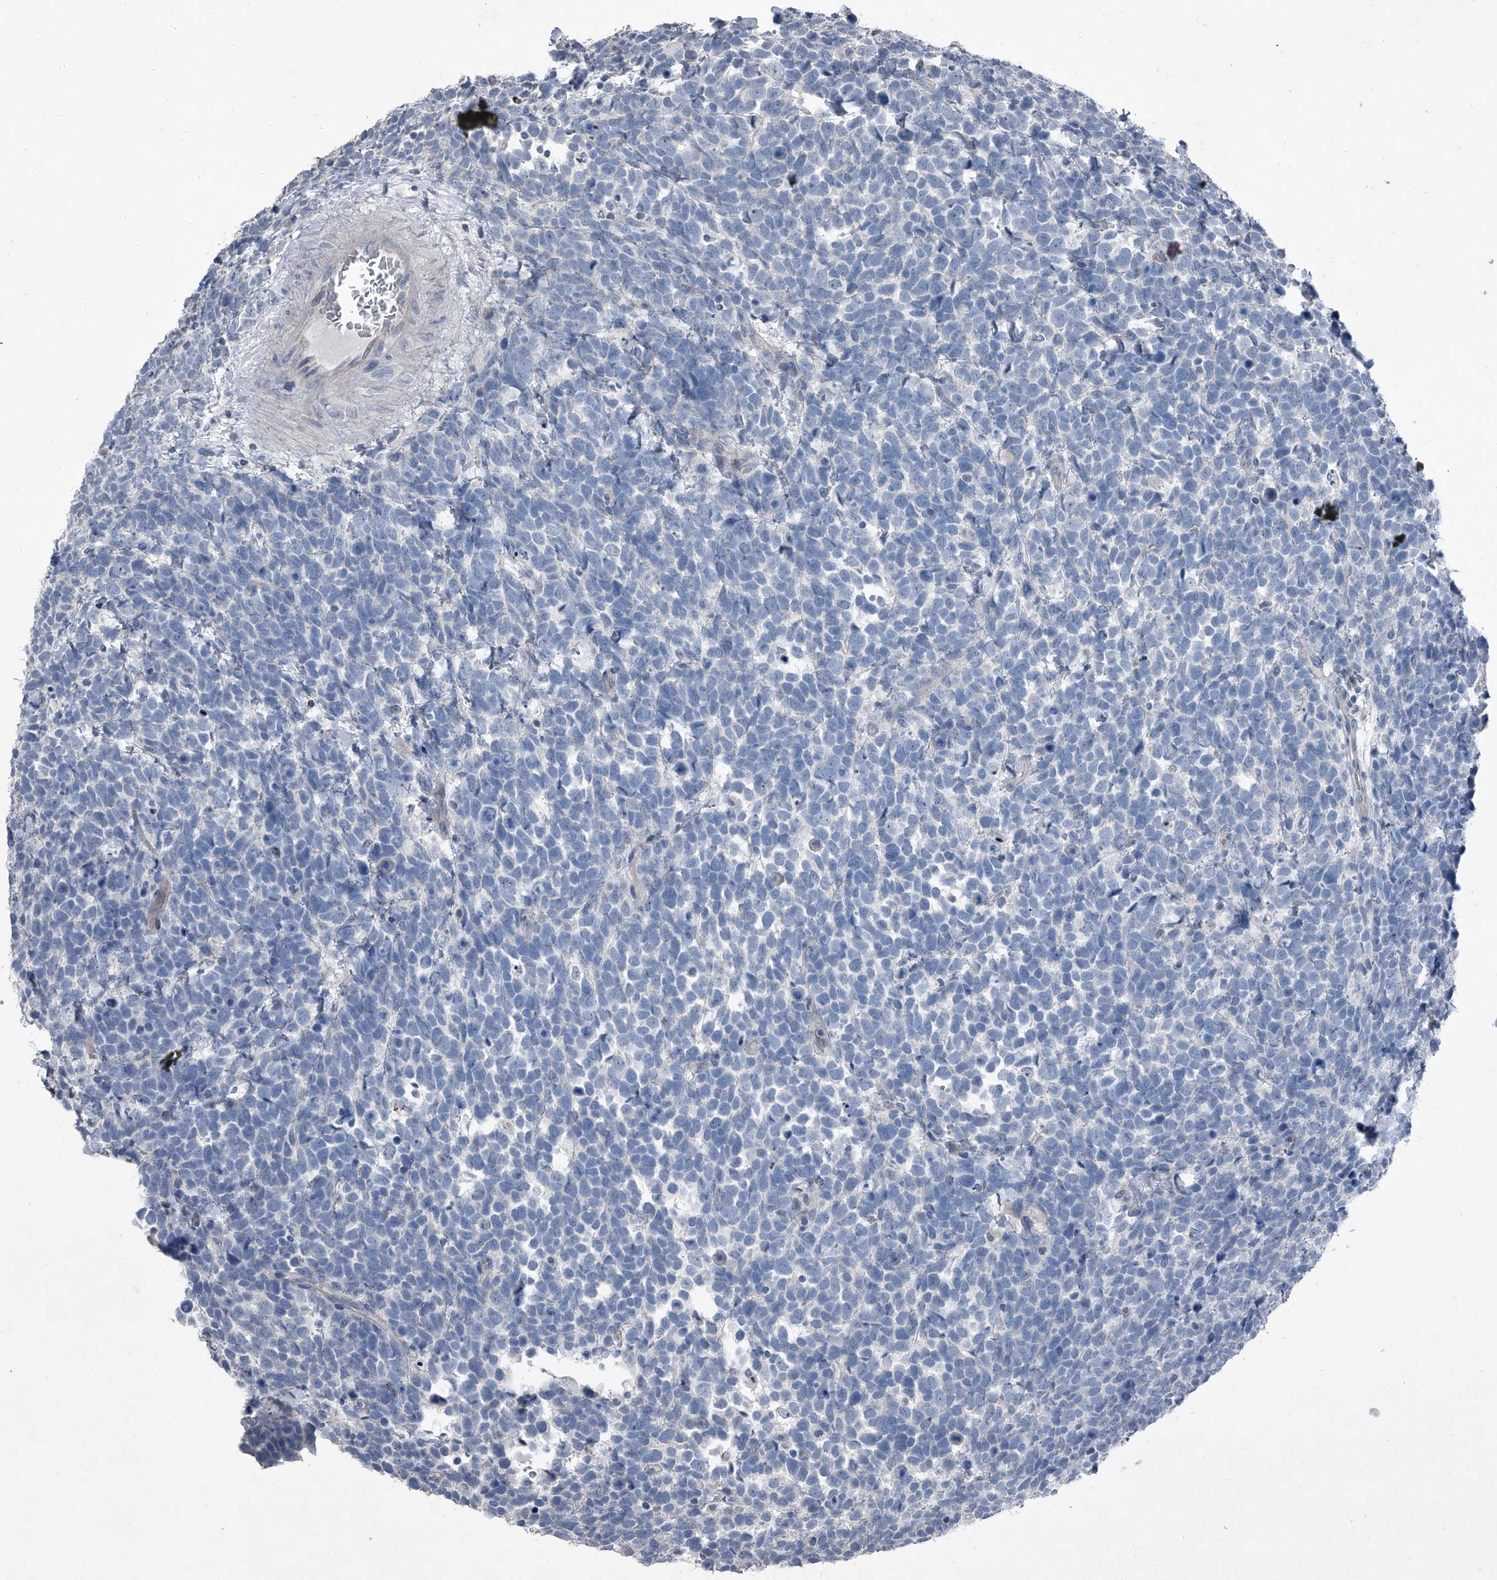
{"staining": {"intensity": "negative", "quantity": "none", "location": "none"}, "tissue": "urothelial cancer", "cell_type": "Tumor cells", "image_type": "cancer", "snomed": [{"axis": "morphology", "description": "Urothelial carcinoma, High grade"}, {"axis": "topography", "description": "Urinary bladder"}], "caption": "High power microscopy histopathology image of an immunohistochemistry histopathology image of high-grade urothelial carcinoma, revealing no significant positivity in tumor cells.", "gene": "HEPHL1", "patient": {"sex": "female", "age": 82}}